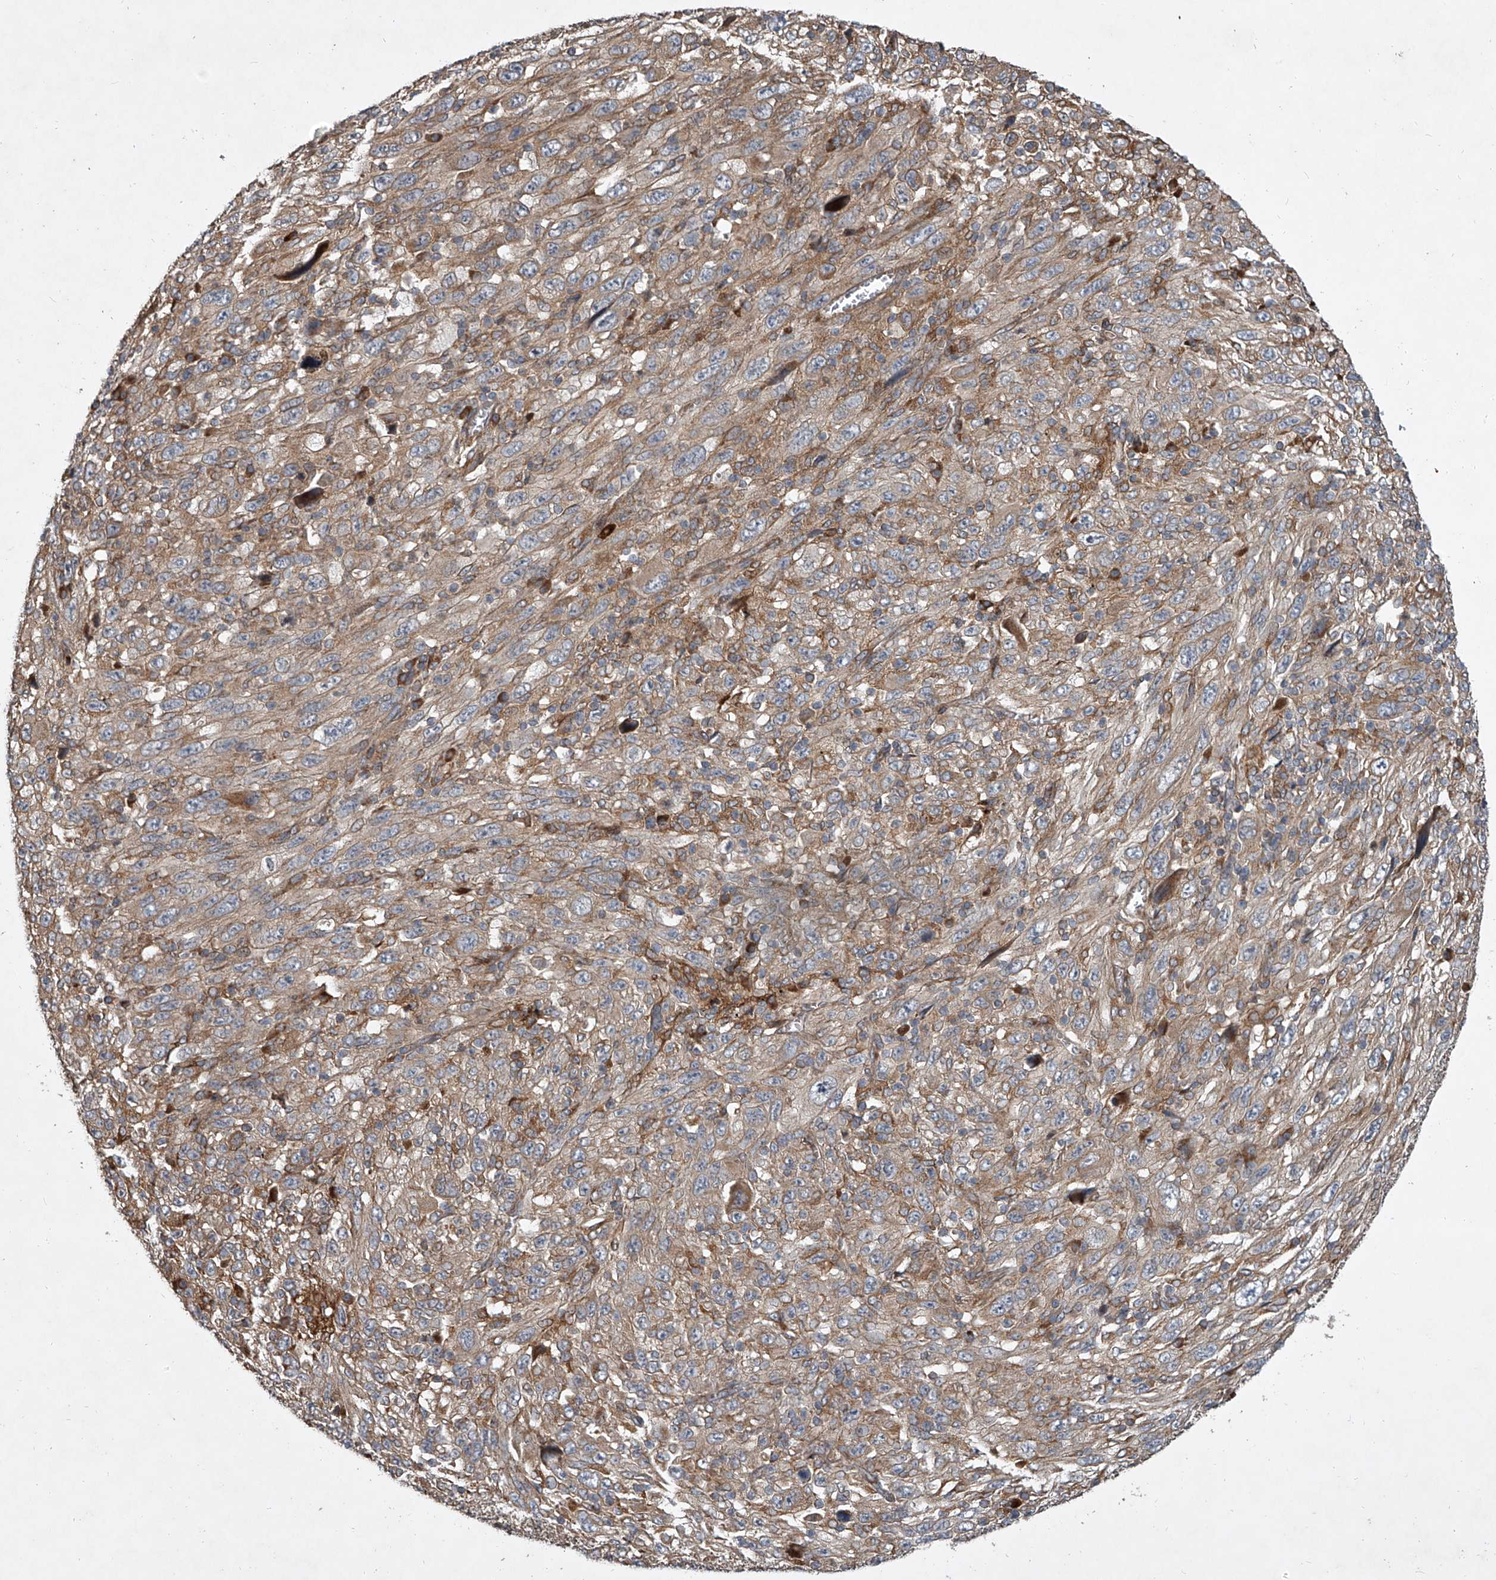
{"staining": {"intensity": "weak", "quantity": ">75%", "location": "cytoplasmic/membranous"}, "tissue": "melanoma", "cell_type": "Tumor cells", "image_type": "cancer", "snomed": [{"axis": "morphology", "description": "Malignant melanoma, Metastatic site"}, {"axis": "topography", "description": "Skin"}], "caption": "This photomicrograph demonstrates immunohistochemistry (IHC) staining of melanoma, with low weak cytoplasmic/membranous positivity in approximately >75% of tumor cells.", "gene": "EVA1C", "patient": {"sex": "female", "age": 56}}